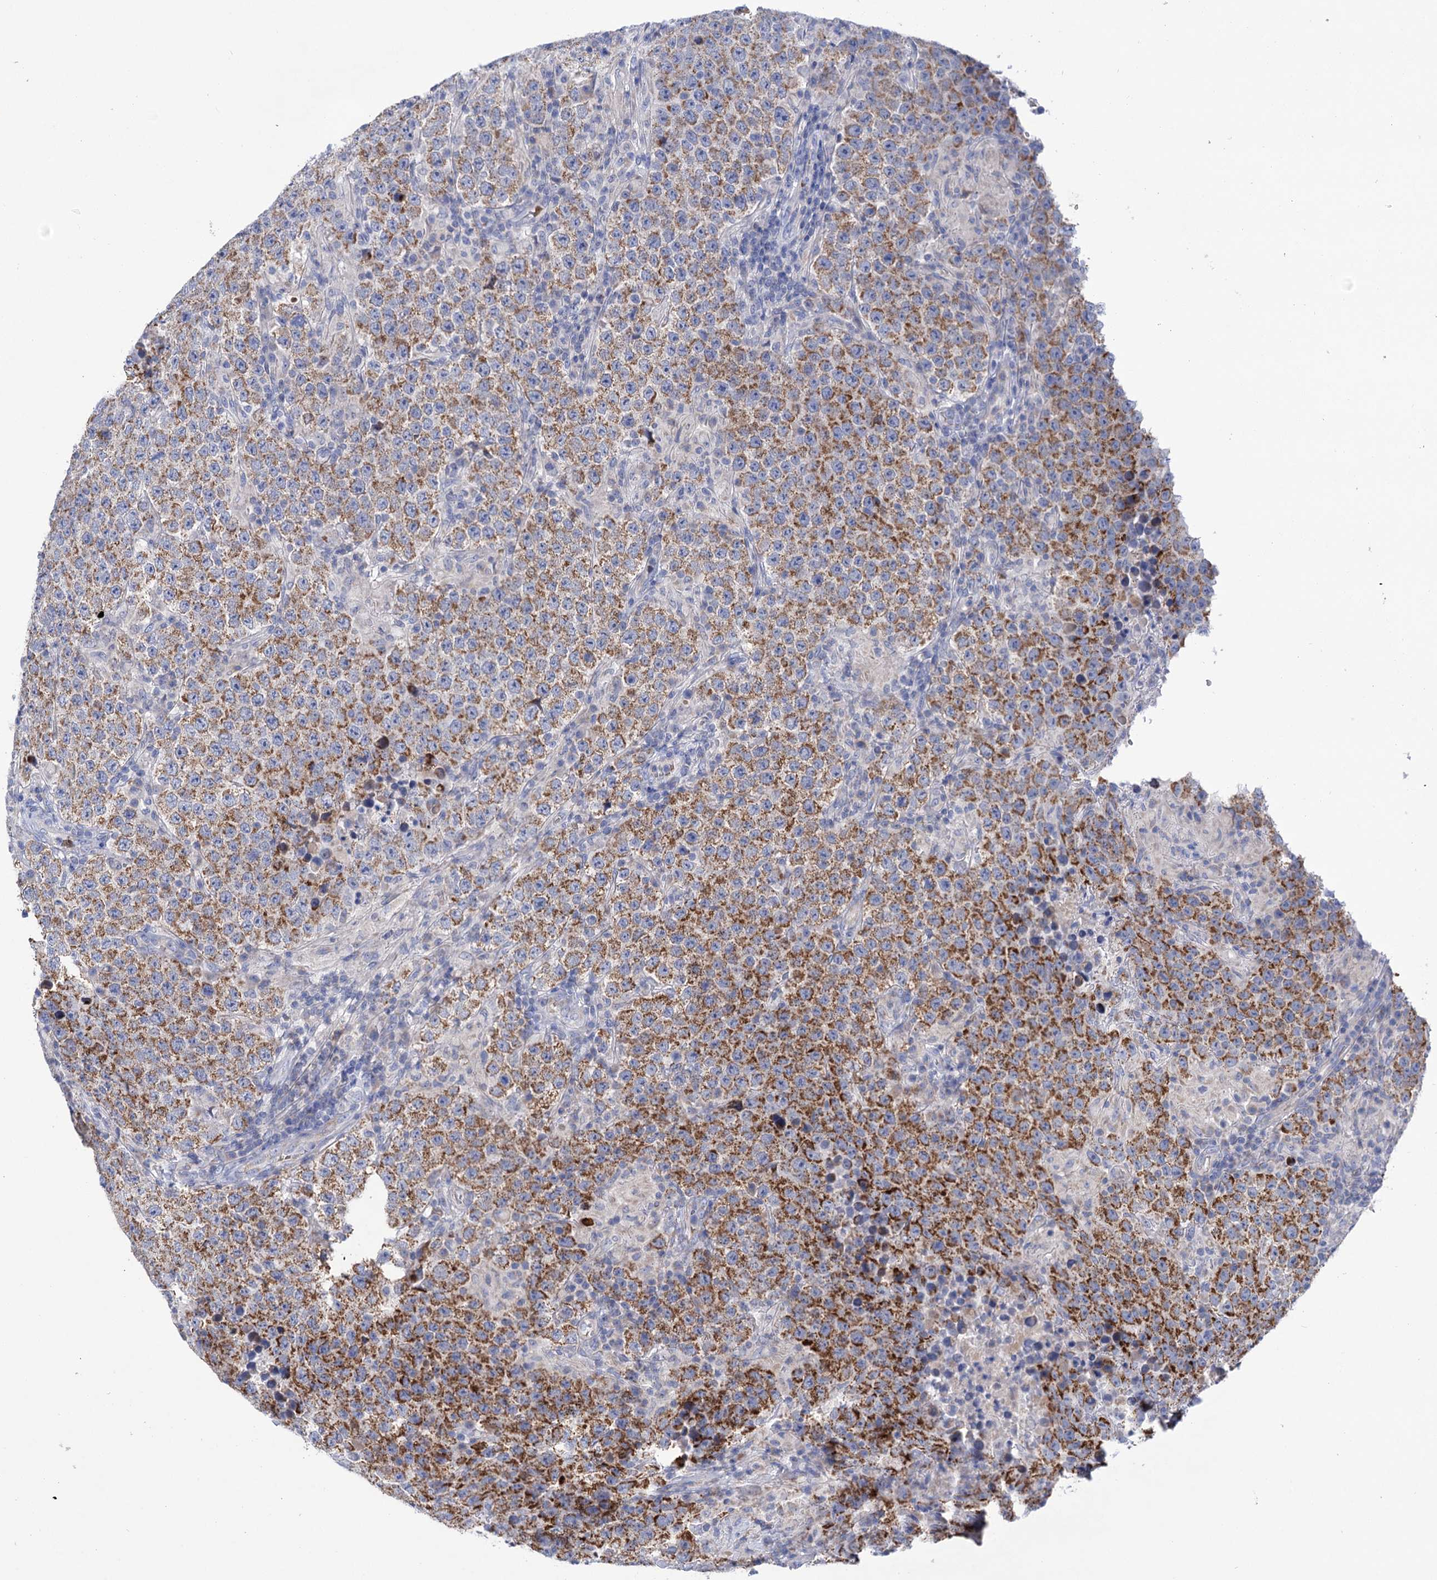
{"staining": {"intensity": "moderate", "quantity": ">75%", "location": "cytoplasmic/membranous"}, "tissue": "testis cancer", "cell_type": "Tumor cells", "image_type": "cancer", "snomed": [{"axis": "morphology", "description": "Normal tissue, NOS"}, {"axis": "morphology", "description": "Urothelial carcinoma, High grade"}, {"axis": "morphology", "description": "Seminoma, NOS"}, {"axis": "morphology", "description": "Carcinoma, Embryonal, NOS"}, {"axis": "topography", "description": "Urinary bladder"}, {"axis": "topography", "description": "Testis"}], "caption": "Testis cancer stained for a protein (brown) shows moderate cytoplasmic/membranous positive staining in about >75% of tumor cells.", "gene": "YARS2", "patient": {"sex": "male", "age": 41}}